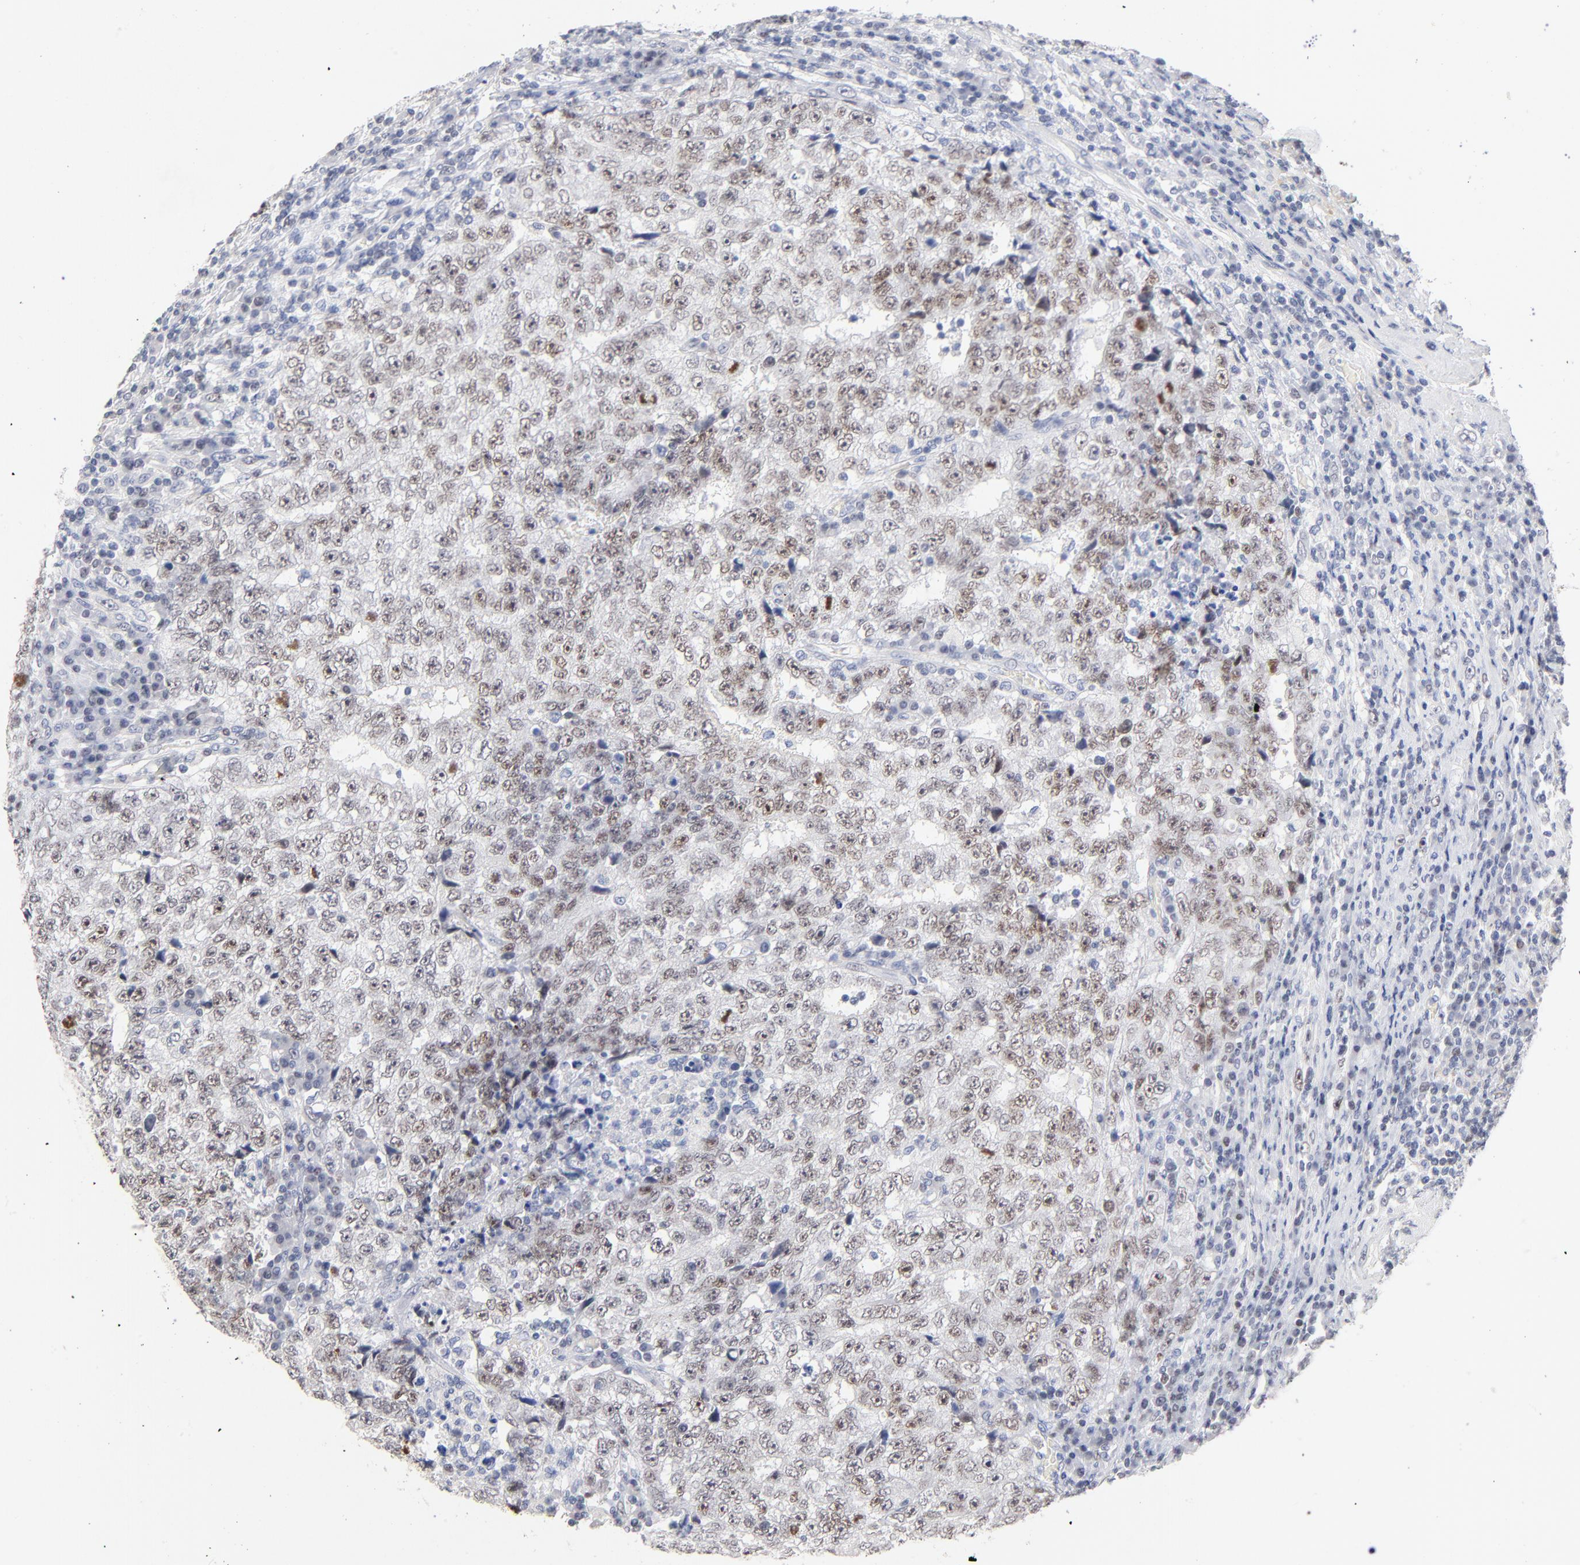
{"staining": {"intensity": "weak", "quantity": "25%-75%", "location": "nuclear"}, "tissue": "testis cancer", "cell_type": "Tumor cells", "image_type": "cancer", "snomed": [{"axis": "morphology", "description": "Necrosis, NOS"}, {"axis": "morphology", "description": "Carcinoma, Embryonal, NOS"}, {"axis": "topography", "description": "Testis"}], "caption": "Immunohistochemical staining of testis embryonal carcinoma demonstrates low levels of weak nuclear staining in approximately 25%-75% of tumor cells.", "gene": "ORC2", "patient": {"sex": "male", "age": 19}}